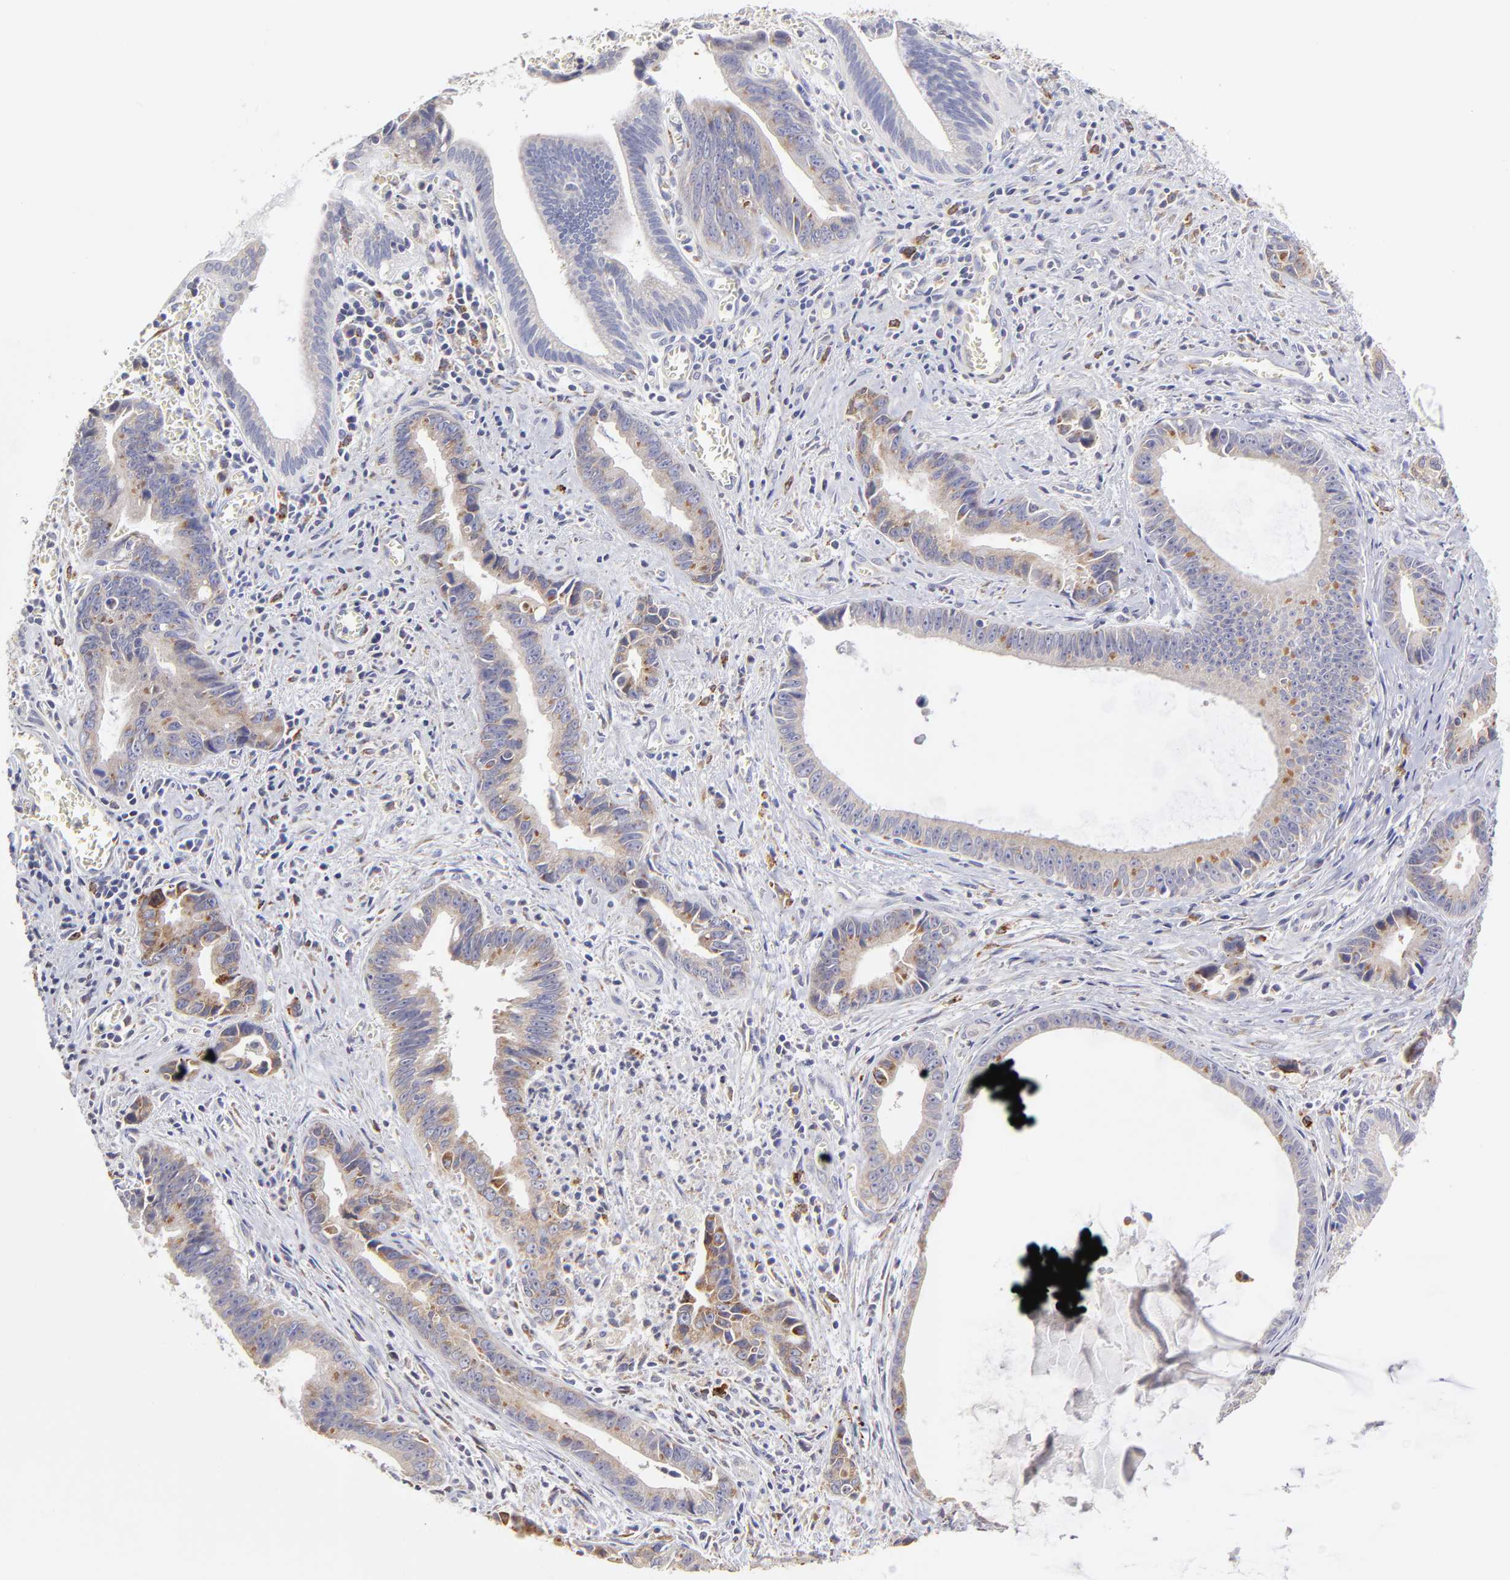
{"staining": {"intensity": "weak", "quantity": "25%-75%", "location": "cytoplasmic/membranous"}, "tissue": "liver cancer", "cell_type": "Tumor cells", "image_type": "cancer", "snomed": [{"axis": "morphology", "description": "Cholangiocarcinoma"}, {"axis": "topography", "description": "Liver"}], "caption": "The histopathology image demonstrates a brown stain indicating the presence of a protein in the cytoplasmic/membranous of tumor cells in cholangiocarcinoma (liver).", "gene": "GCSAM", "patient": {"sex": "female", "age": 55}}